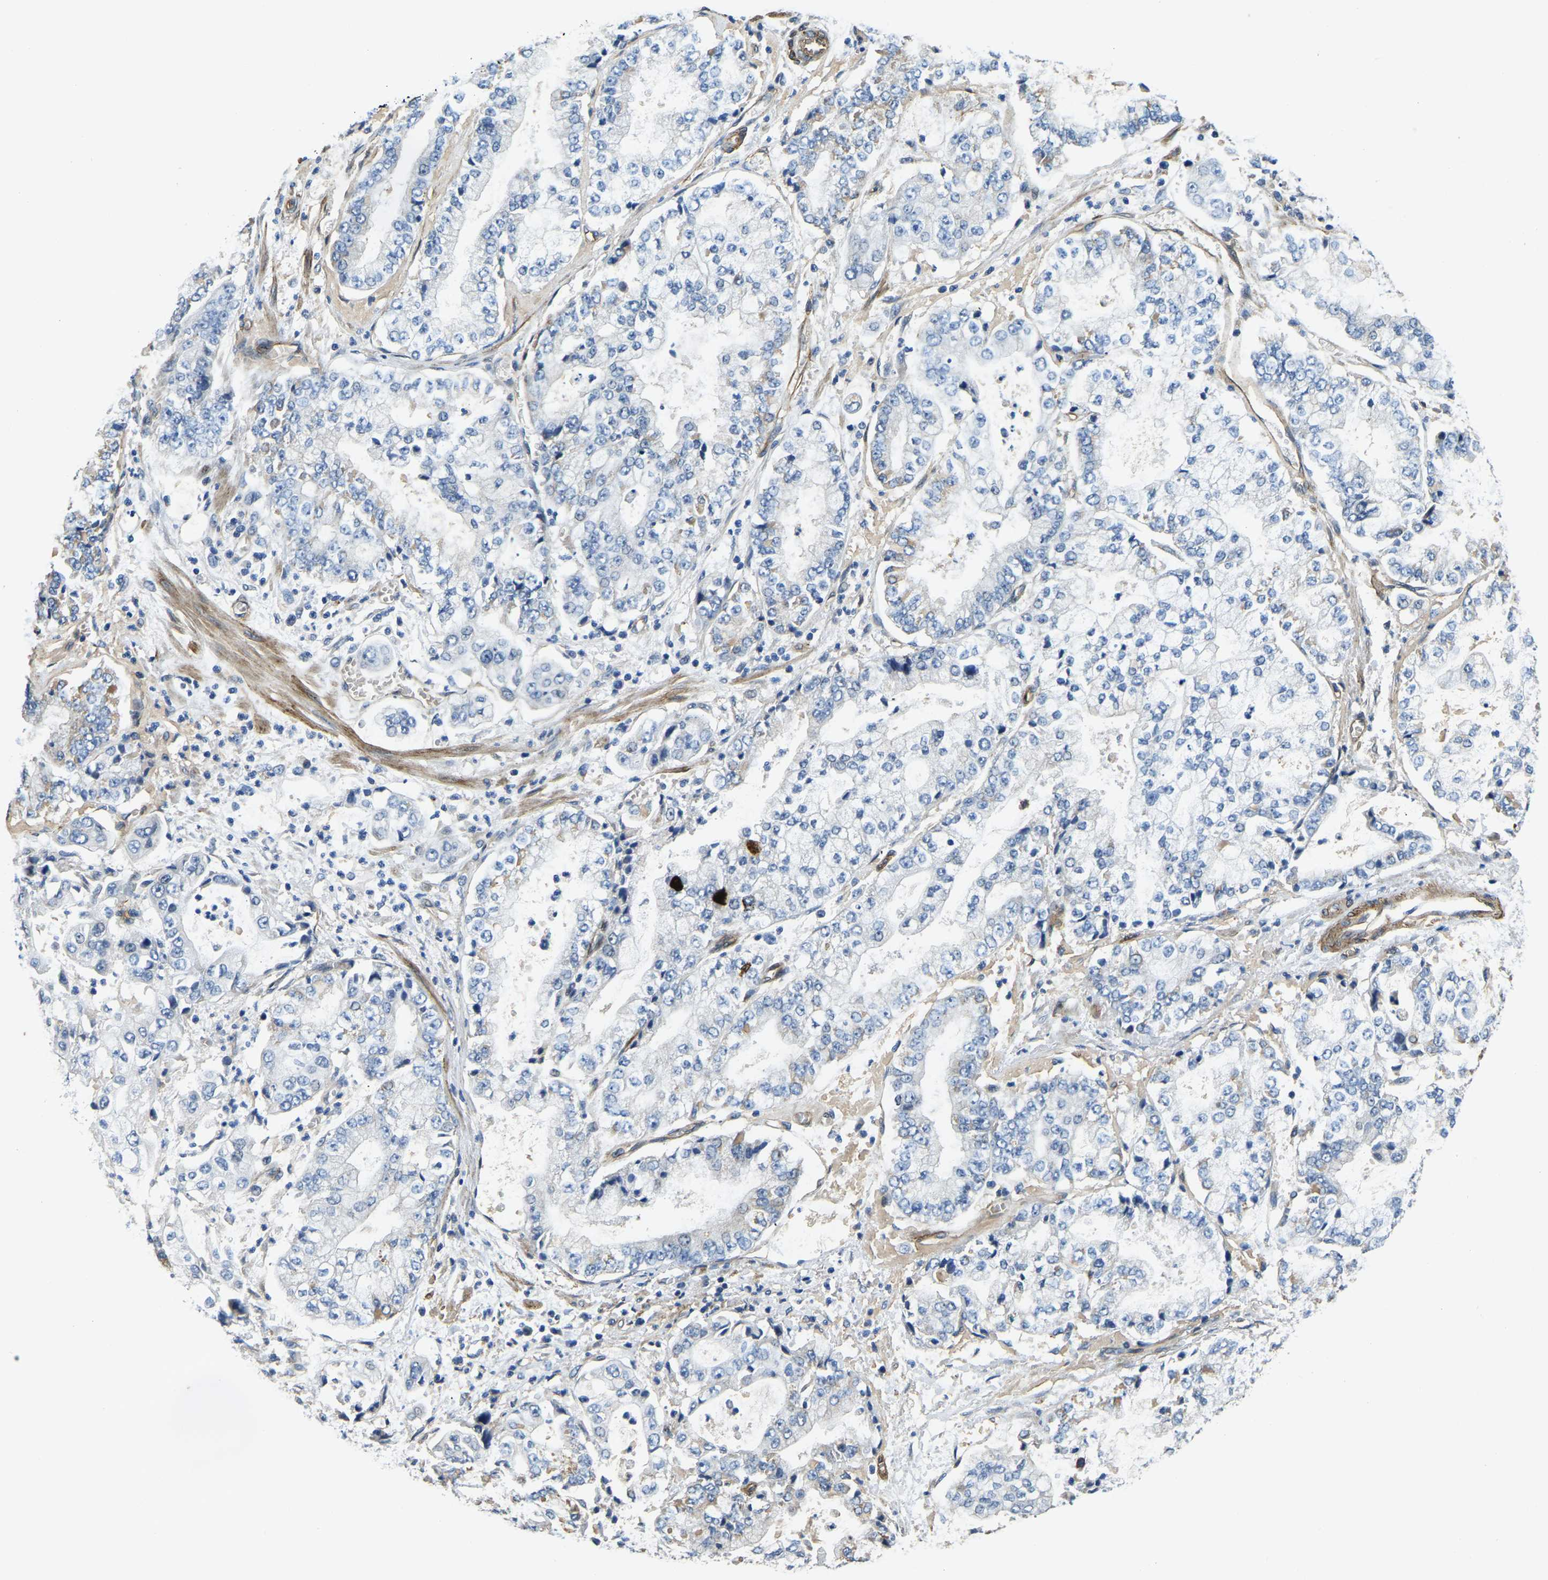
{"staining": {"intensity": "negative", "quantity": "none", "location": "none"}, "tissue": "stomach cancer", "cell_type": "Tumor cells", "image_type": "cancer", "snomed": [{"axis": "morphology", "description": "Adenocarcinoma, NOS"}, {"axis": "topography", "description": "Stomach"}], "caption": "Immunohistochemical staining of human adenocarcinoma (stomach) displays no significant positivity in tumor cells.", "gene": "RNF39", "patient": {"sex": "male", "age": 76}}